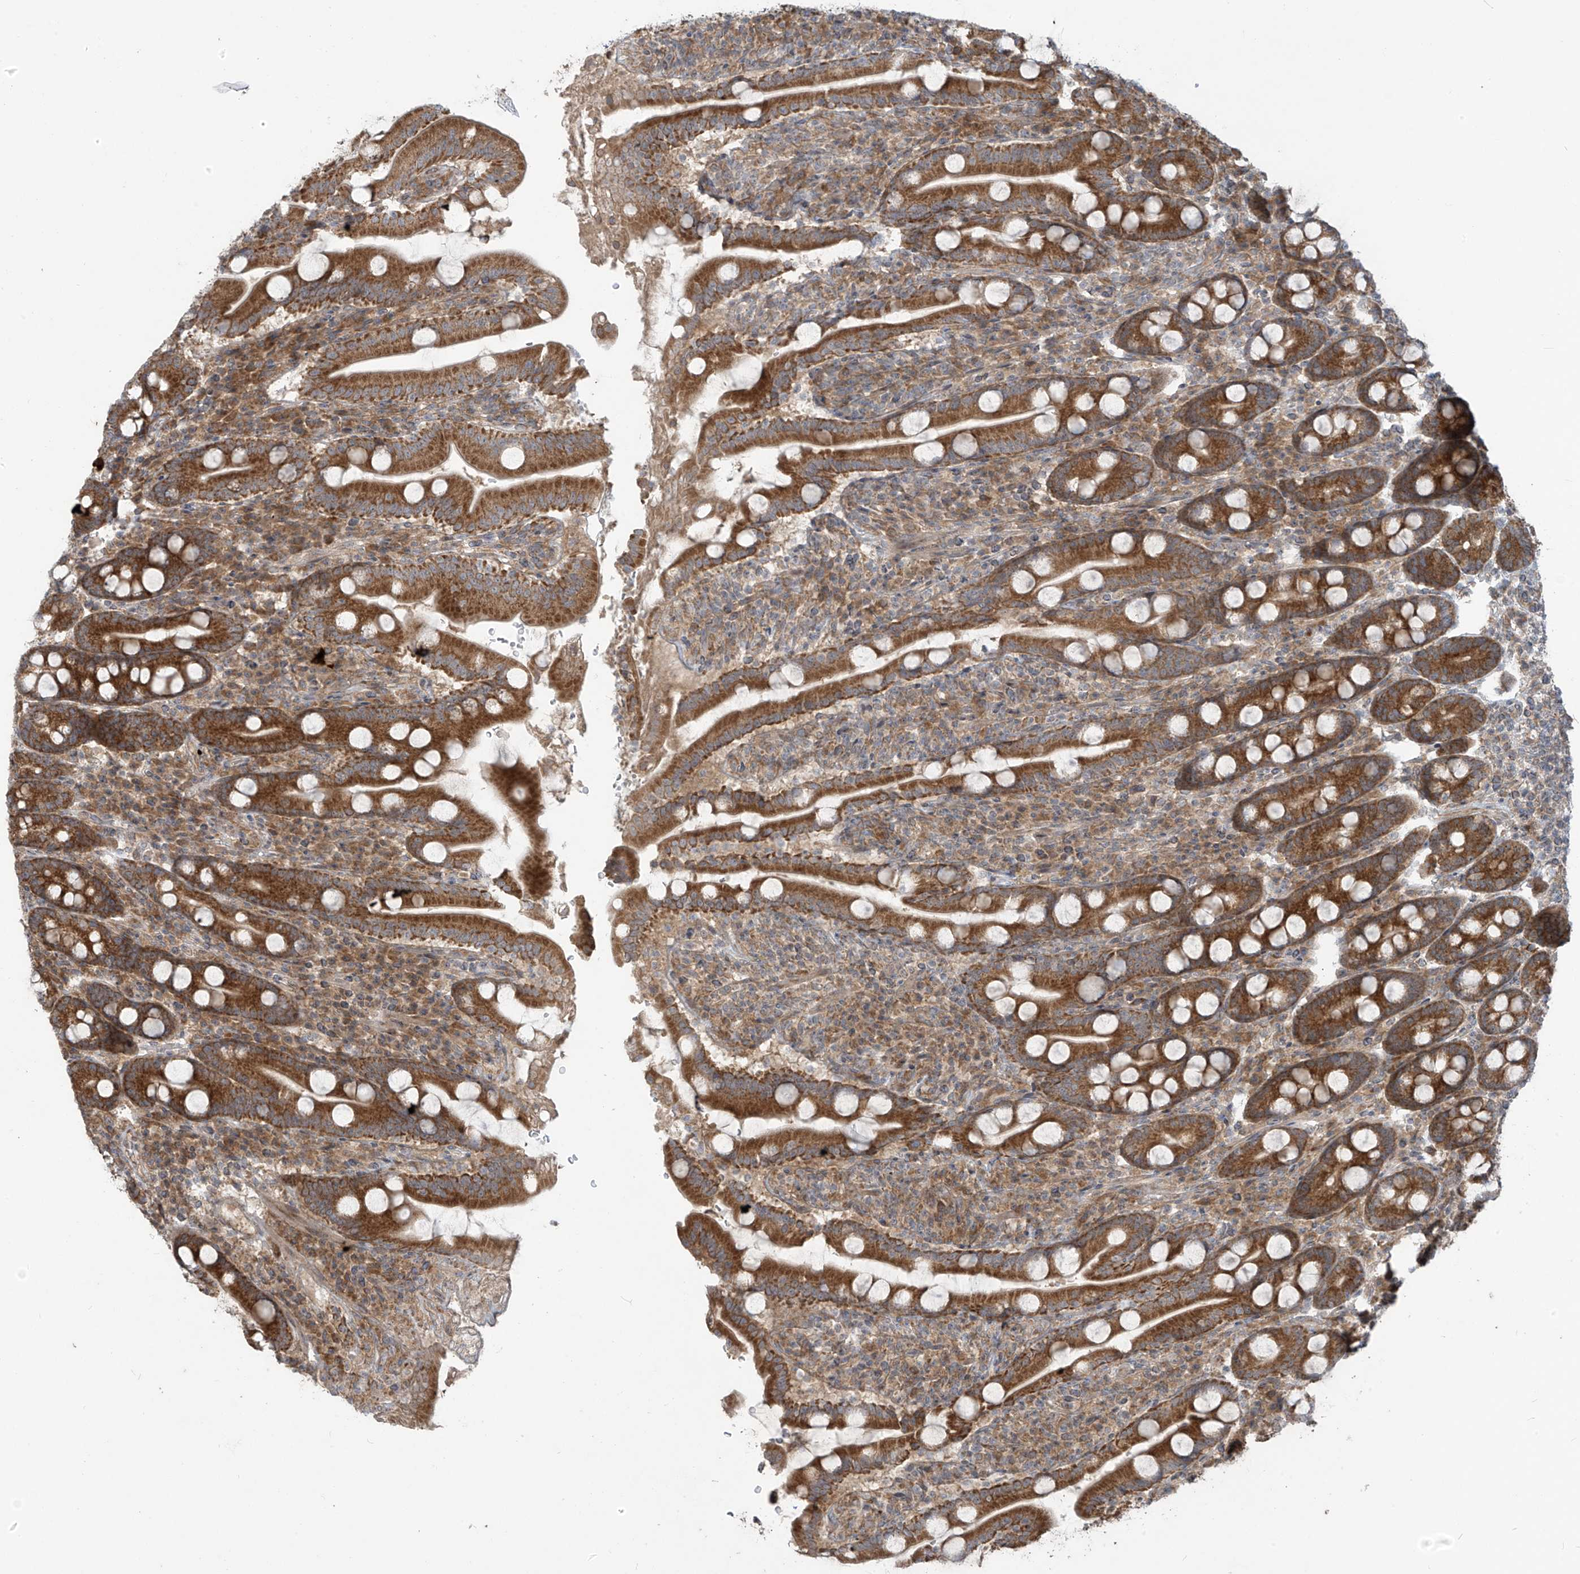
{"staining": {"intensity": "strong", "quantity": ">75%", "location": "cytoplasmic/membranous"}, "tissue": "duodenum", "cell_type": "Glandular cells", "image_type": "normal", "snomed": [{"axis": "morphology", "description": "Normal tissue, NOS"}, {"axis": "topography", "description": "Duodenum"}], "caption": "This photomicrograph reveals immunohistochemistry (IHC) staining of unremarkable duodenum, with high strong cytoplasmic/membranous expression in about >75% of glandular cells.", "gene": "KATNIP", "patient": {"sex": "male", "age": 35}}